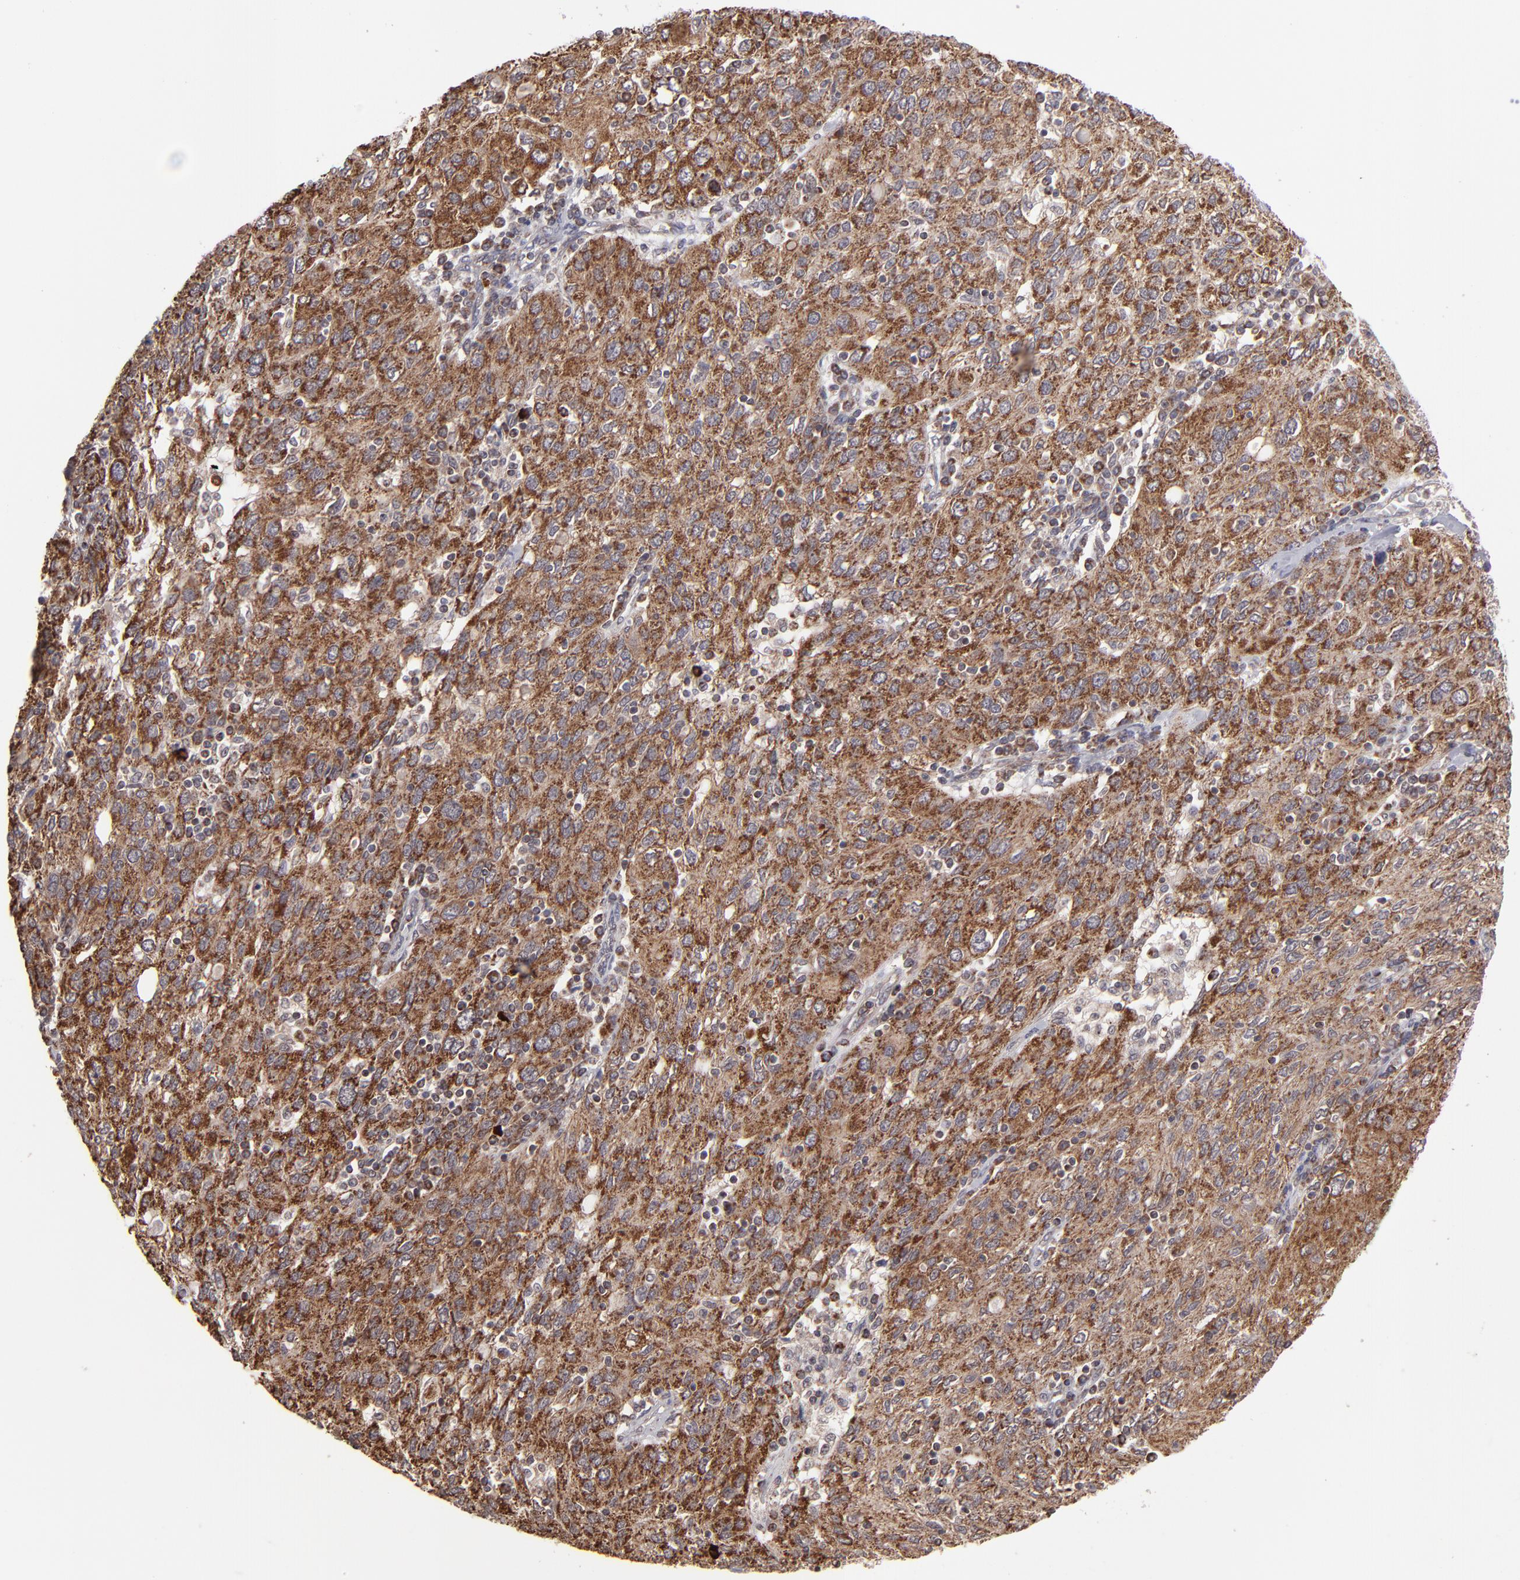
{"staining": {"intensity": "moderate", "quantity": ">75%", "location": "cytoplasmic/membranous"}, "tissue": "ovarian cancer", "cell_type": "Tumor cells", "image_type": "cancer", "snomed": [{"axis": "morphology", "description": "Carcinoma, endometroid"}, {"axis": "topography", "description": "Ovary"}], "caption": "IHC (DAB (3,3'-diaminobenzidine)) staining of ovarian endometroid carcinoma reveals moderate cytoplasmic/membranous protein expression in approximately >75% of tumor cells.", "gene": "SLC15A1", "patient": {"sex": "female", "age": 50}}